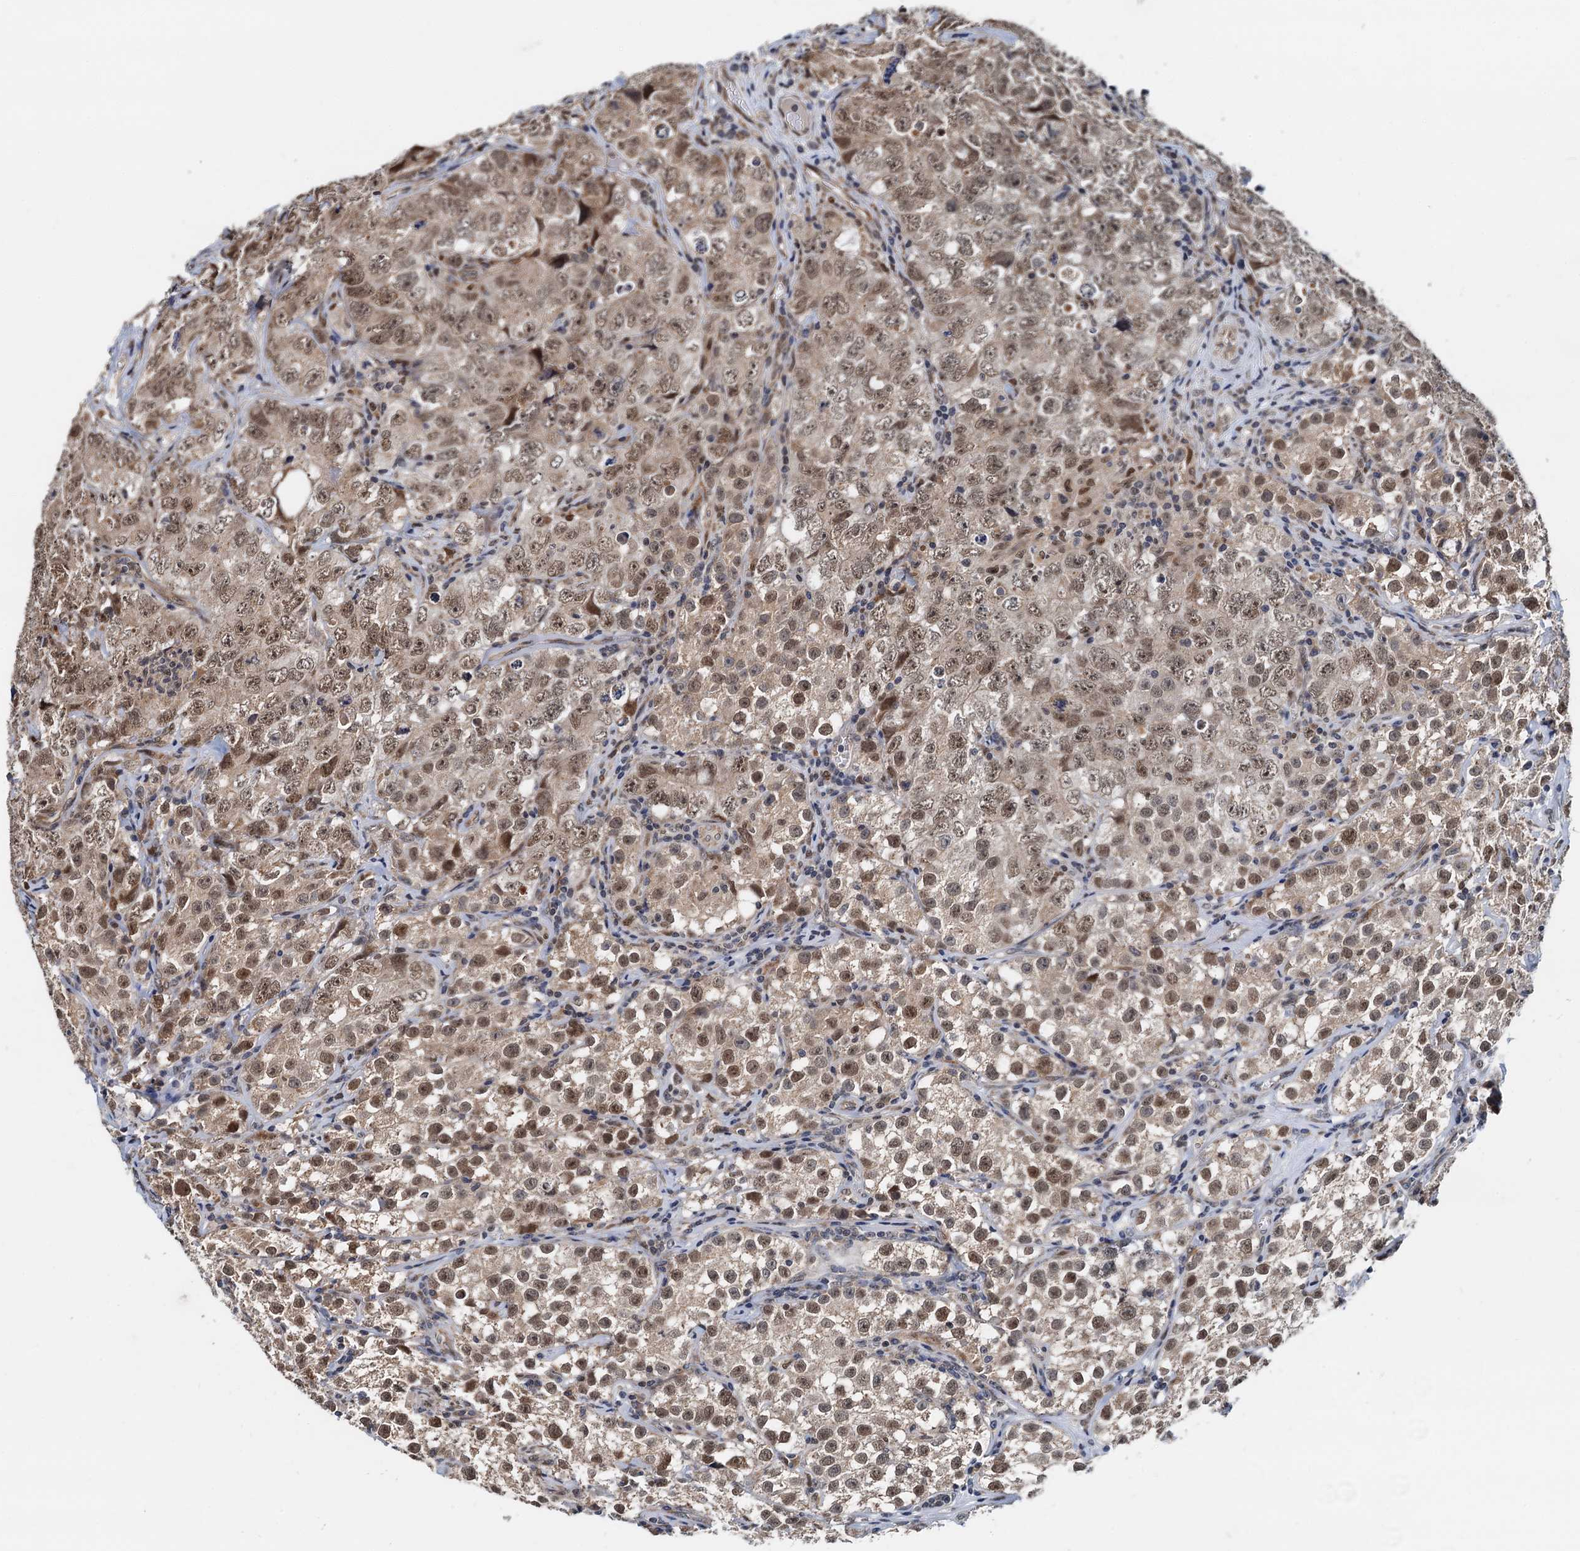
{"staining": {"intensity": "moderate", "quantity": ">75%", "location": "cytoplasmic/membranous,nuclear"}, "tissue": "testis cancer", "cell_type": "Tumor cells", "image_type": "cancer", "snomed": [{"axis": "morphology", "description": "Seminoma, NOS"}, {"axis": "morphology", "description": "Carcinoma, Embryonal, NOS"}, {"axis": "topography", "description": "Testis"}], "caption": "This is an image of immunohistochemistry staining of testis embryonal carcinoma, which shows moderate positivity in the cytoplasmic/membranous and nuclear of tumor cells.", "gene": "MCMBP", "patient": {"sex": "male", "age": 43}}